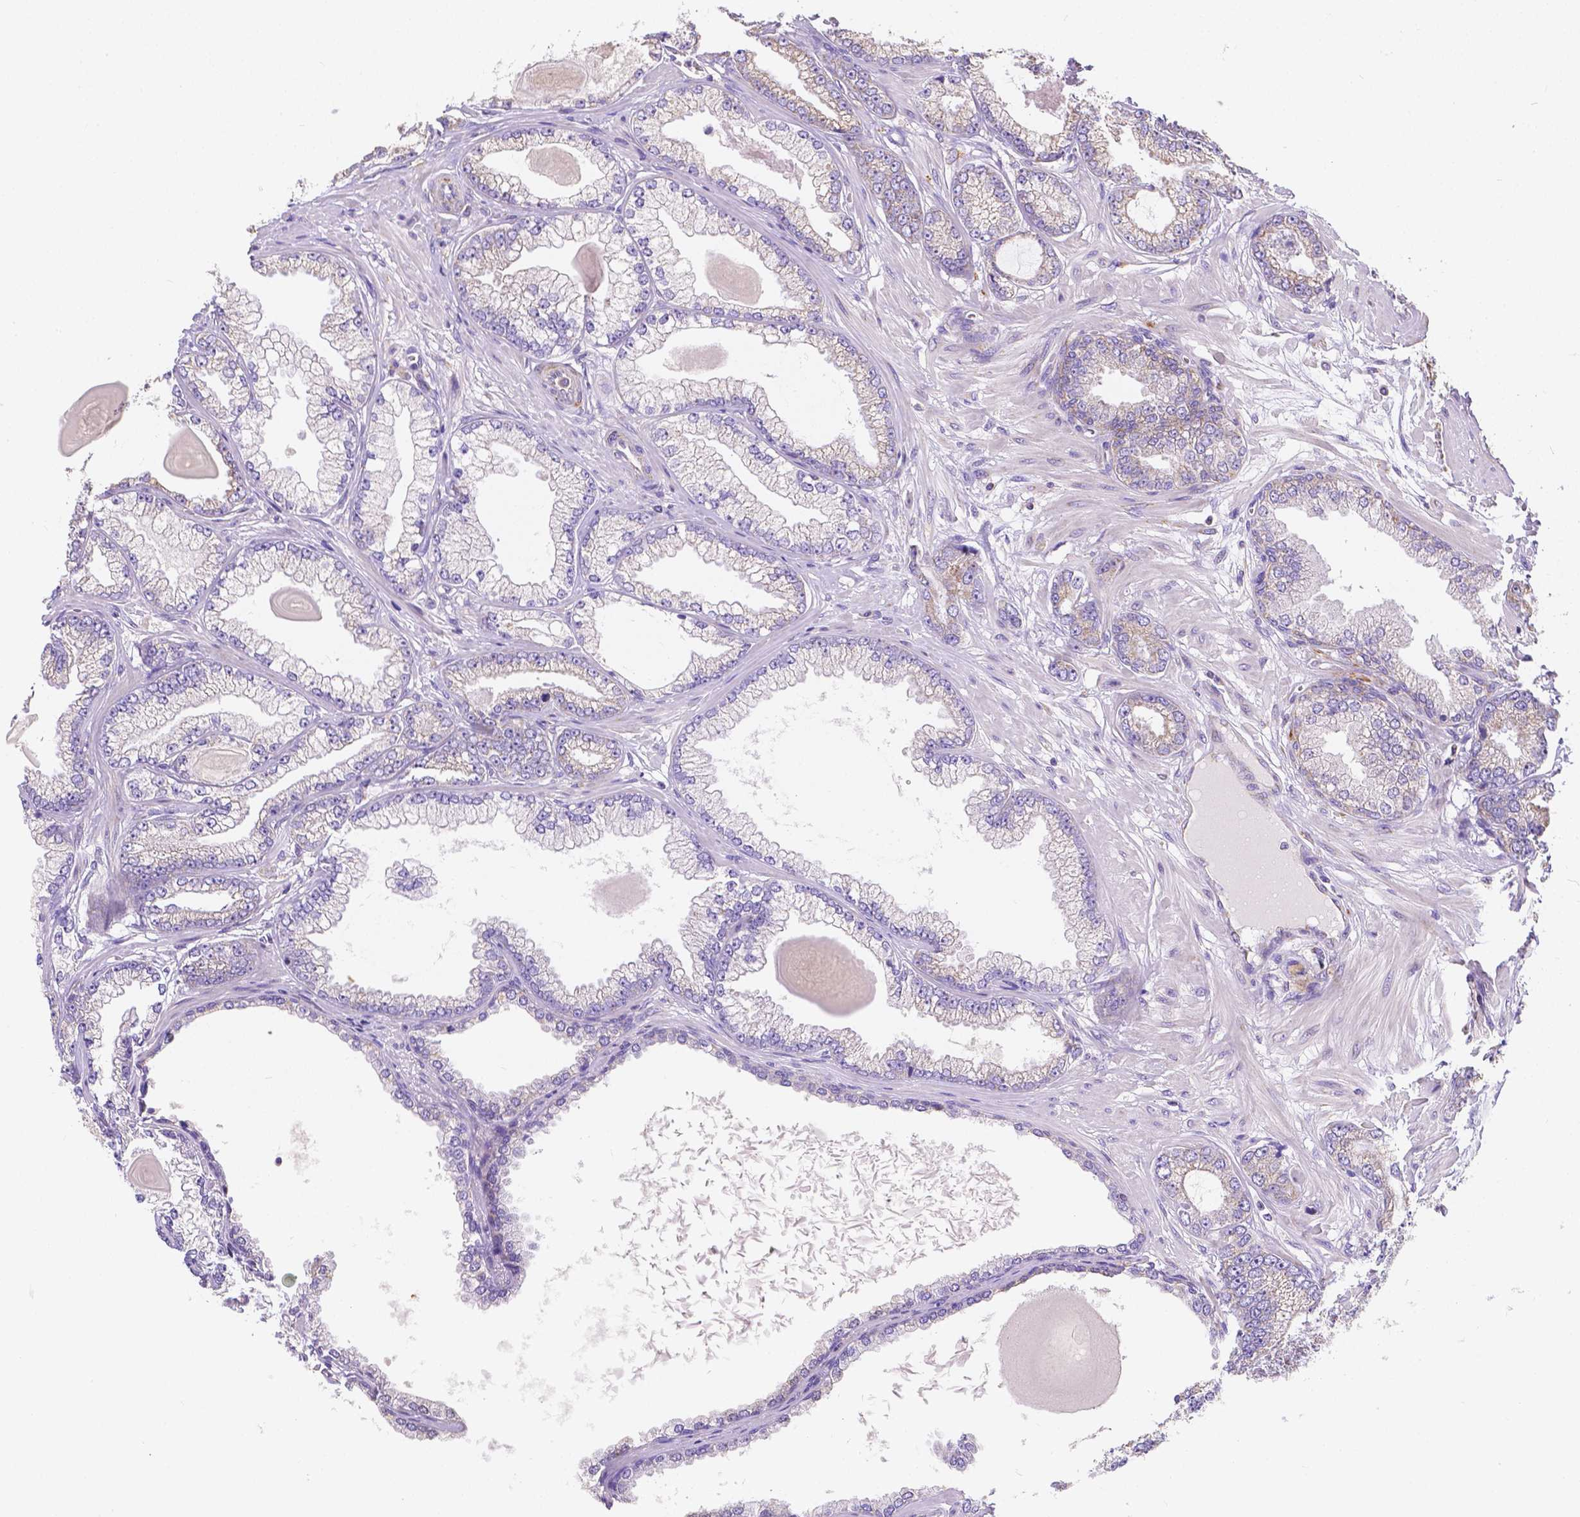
{"staining": {"intensity": "moderate", "quantity": "<25%", "location": "cytoplasmic/membranous"}, "tissue": "prostate cancer", "cell_type": "Tumor cells", "image_type": "cancer", "snomed": [{"axis": "morphology", "description": "Adenocarcinoma, Low grade"}, {"axis": "topography", "description": "Prostate"}], "caption": "Immunohistochemistry (IHC) of prostate cancer (adenocarcinoma (low-grade)) reveals low levels of moderate cytoplasmic/membranous expression in about <25% of tumor cells. (DAB = brown stain, brightfield microscopy at high magnification).", "gene": "SGTB", "patient": {"sex": "male", "age": 64}}